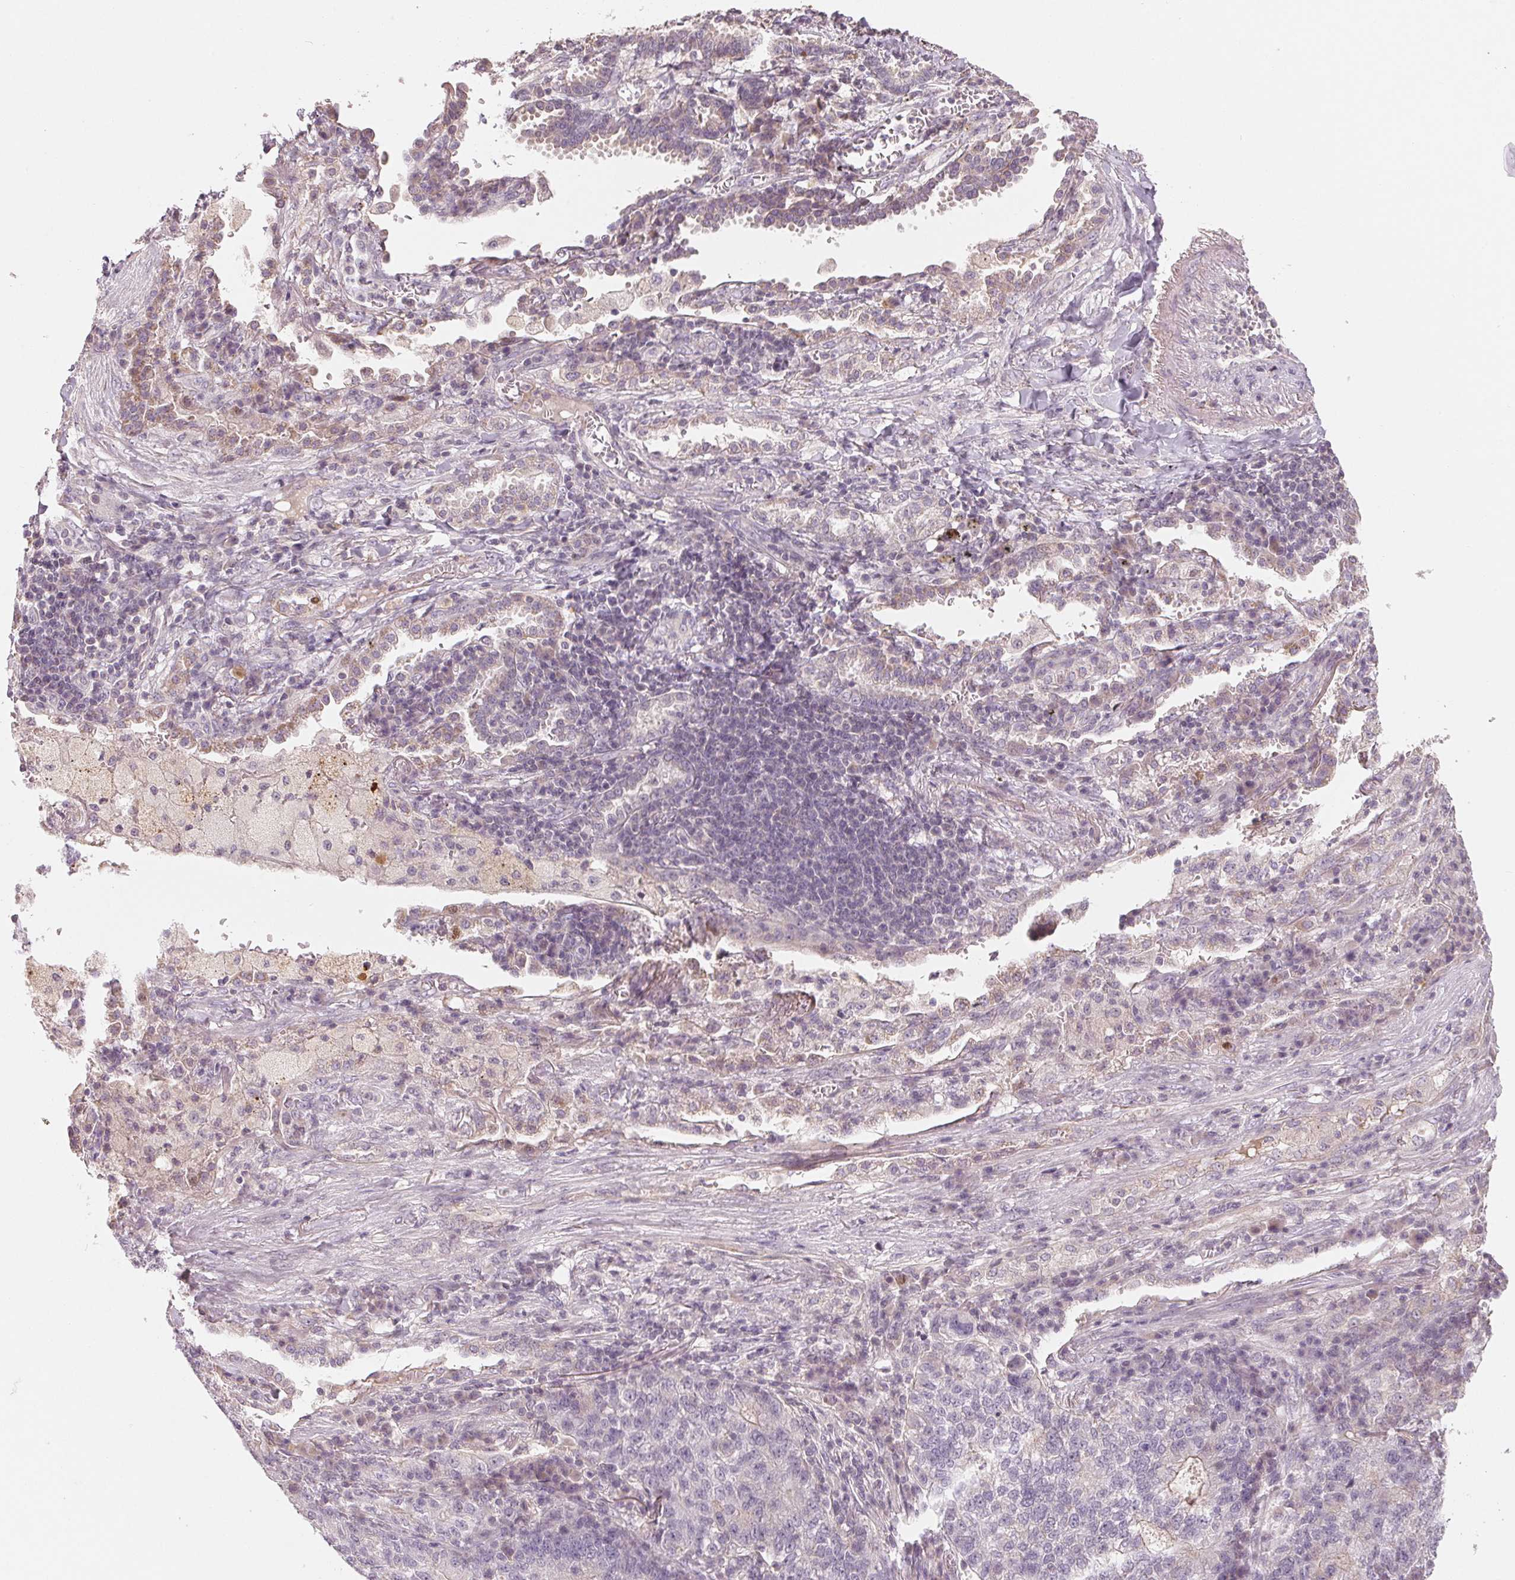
{"staining": {"intensity": "negative", "quantity": "none", "location": "none"}, "tissue": "lung cancer", "cell_type": "Tumor cells", "image_type": "cancer", "snomed": [{"axis": "morphology", "description": "Adenocarcinoma, NOS"}, {"axis": "topography", "description": "Lung"}], "caption": "IHC micrograph of lung adenocarcinoma stained for a protein (brown), which displays no staining in tumor cells.", "gene": "AQP8", "patient": {"sex": "male", "age": 57}}